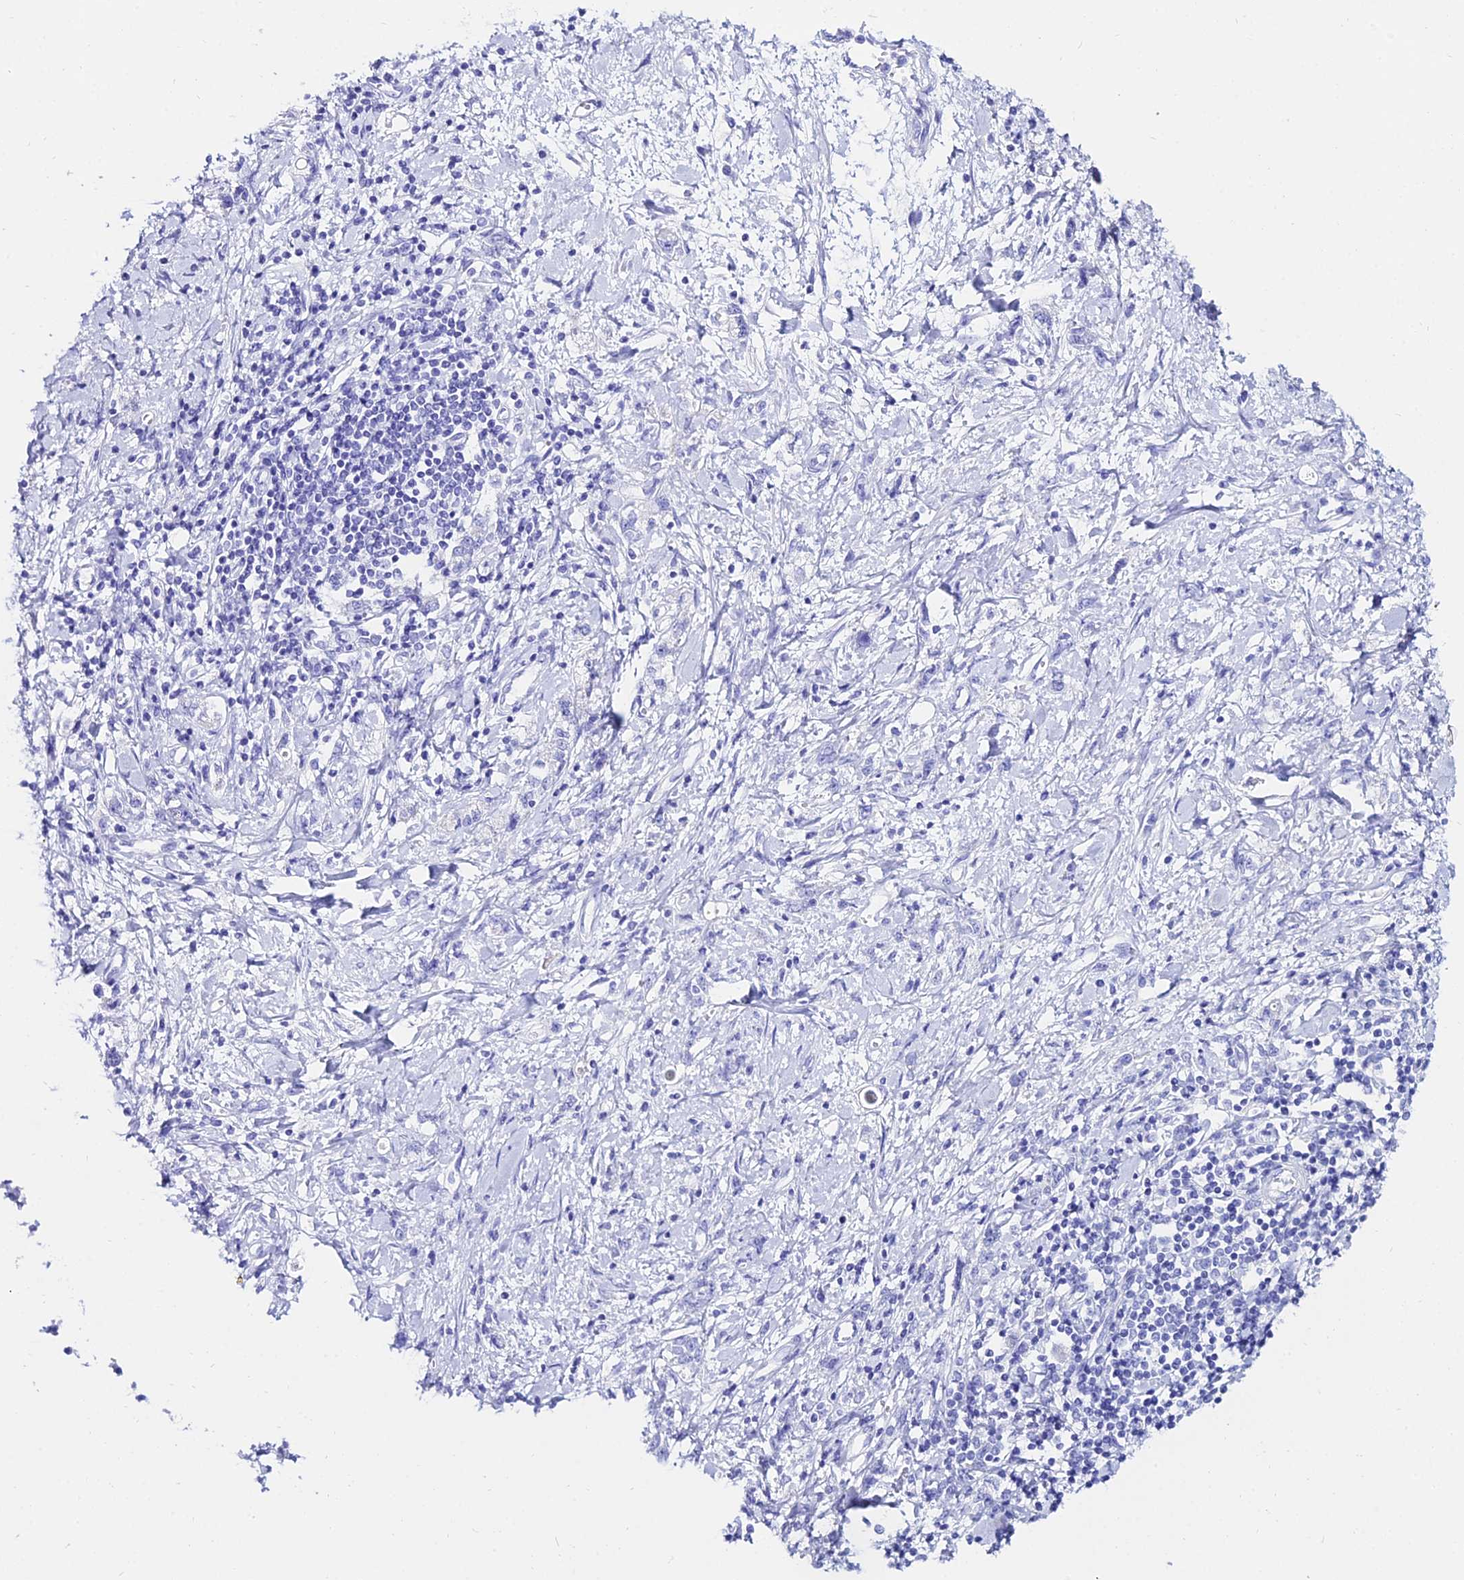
{"staining": {"intensity": "negative", "quantity": "none", "location": "none"}, "tissue": "stomach cancer", "cell_type": "Tumor cells", "image_type": "cancer", "snomed": [{"axis": "morphology", "description": "Adenocarcinoma, NOS"}, {"axis": "topography", "description": "Stomach"}], "caption": "High magnification brightfield microscopy of stomach cancer stained with DAB (3,3'-diaminobenzidine) (brown) and counterstained with hematoxylin (blue): tumor cells show no significant staining.", "gene": "OR4D5", "patient": {"sex": "female", "age": 76}}